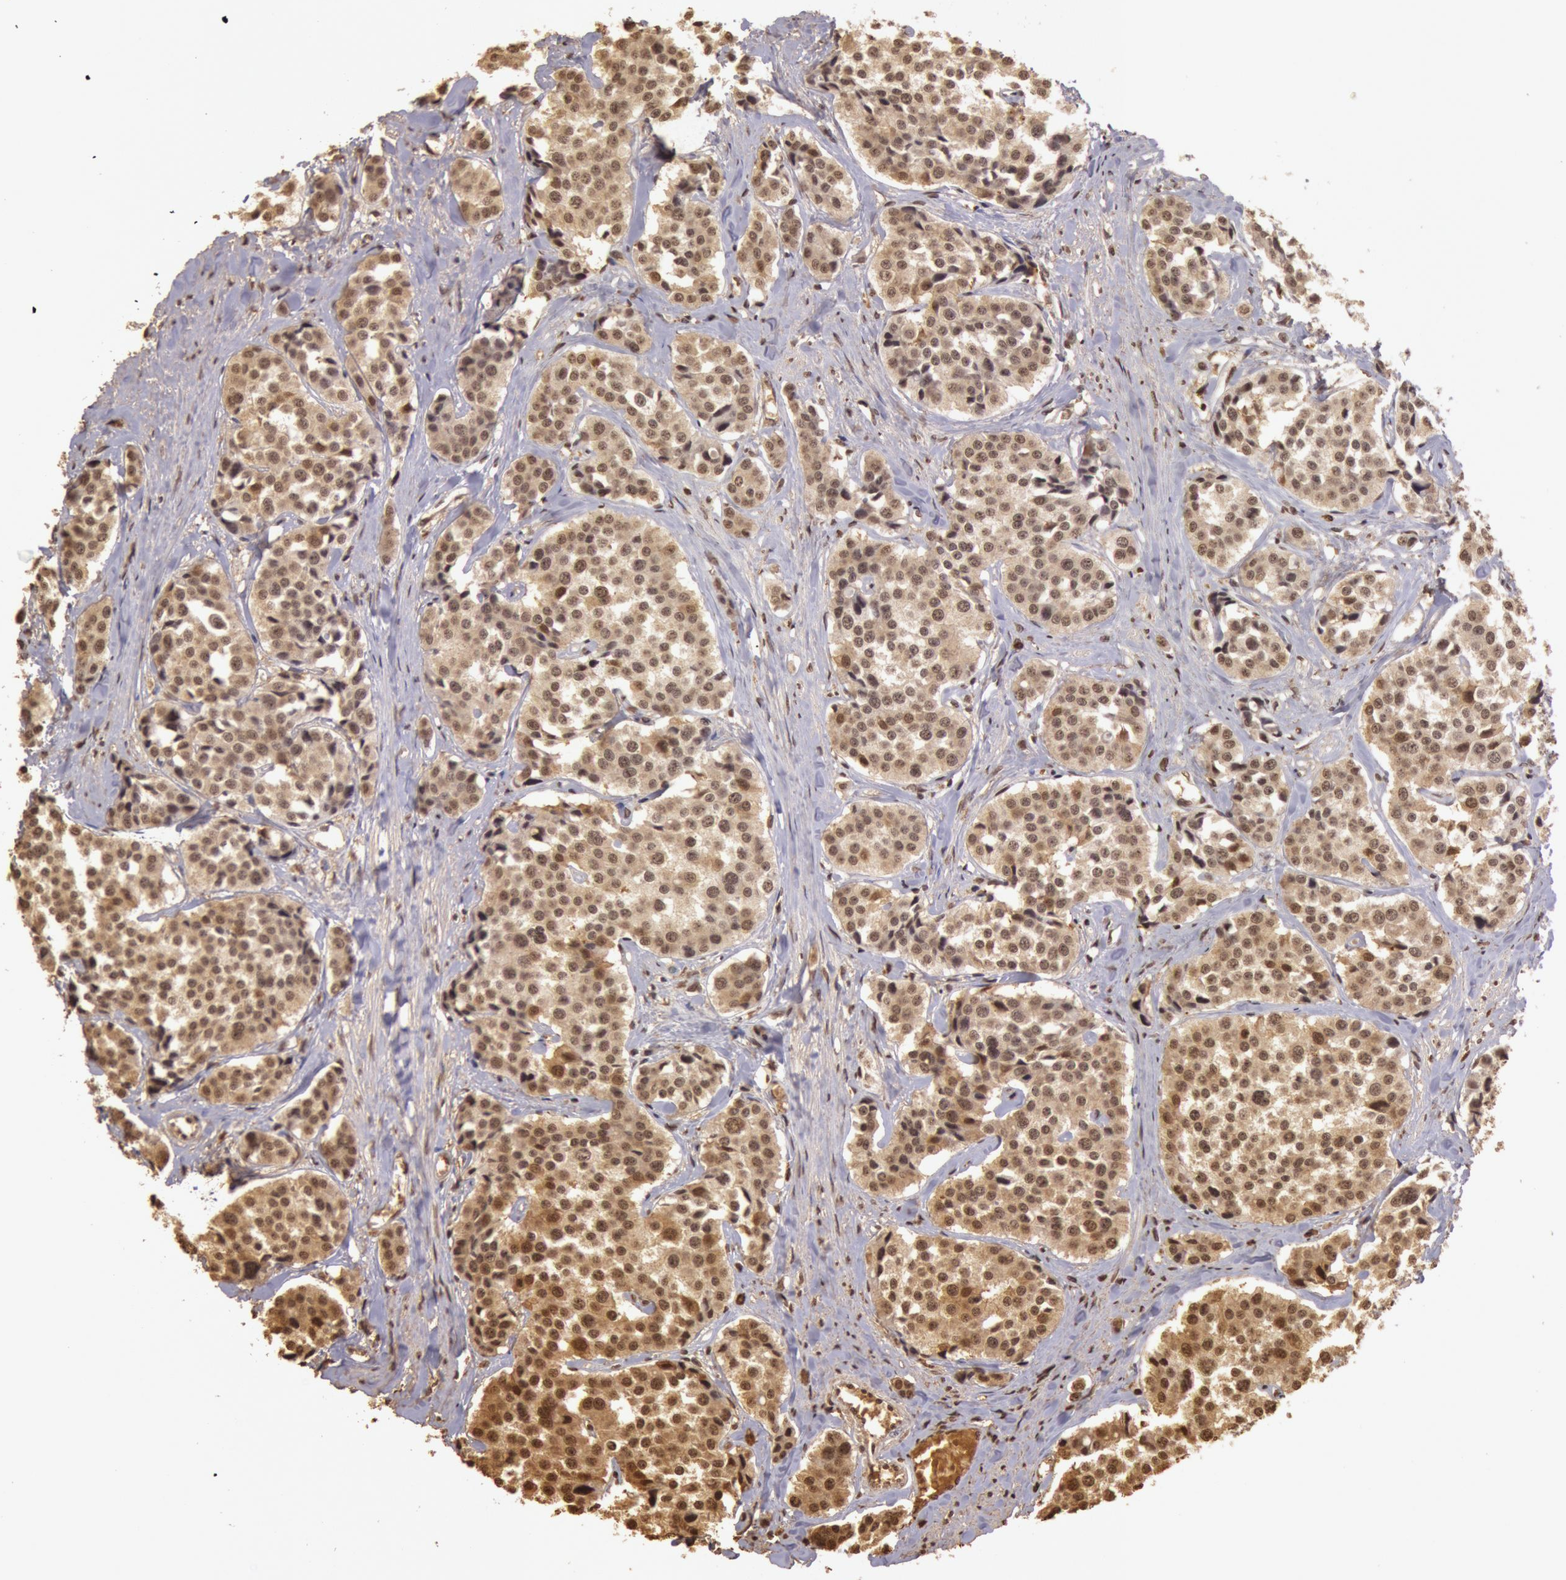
{"staining": {"intensity": "moderate", "quantity": ">75%", "location": "cytoplasmic/membranous,nuclear"}, "tissue": "carcinoid", "cell_type": "Tumor cells", "image_type": "cancer", "snomed": [{"axis": "morphology", "description": "Carcinoid, malignant, NOS"}, {"axis": "topography", "description": "Small intestine"}], "caption": "Protein expression analysis of carcinoid demonstrates moderate cytoplasmic/membranous and nuclear expression in approximately >75% of tumor cells.", "gene": "SOD1", "patient": {"sex": "male", "age": 60}}